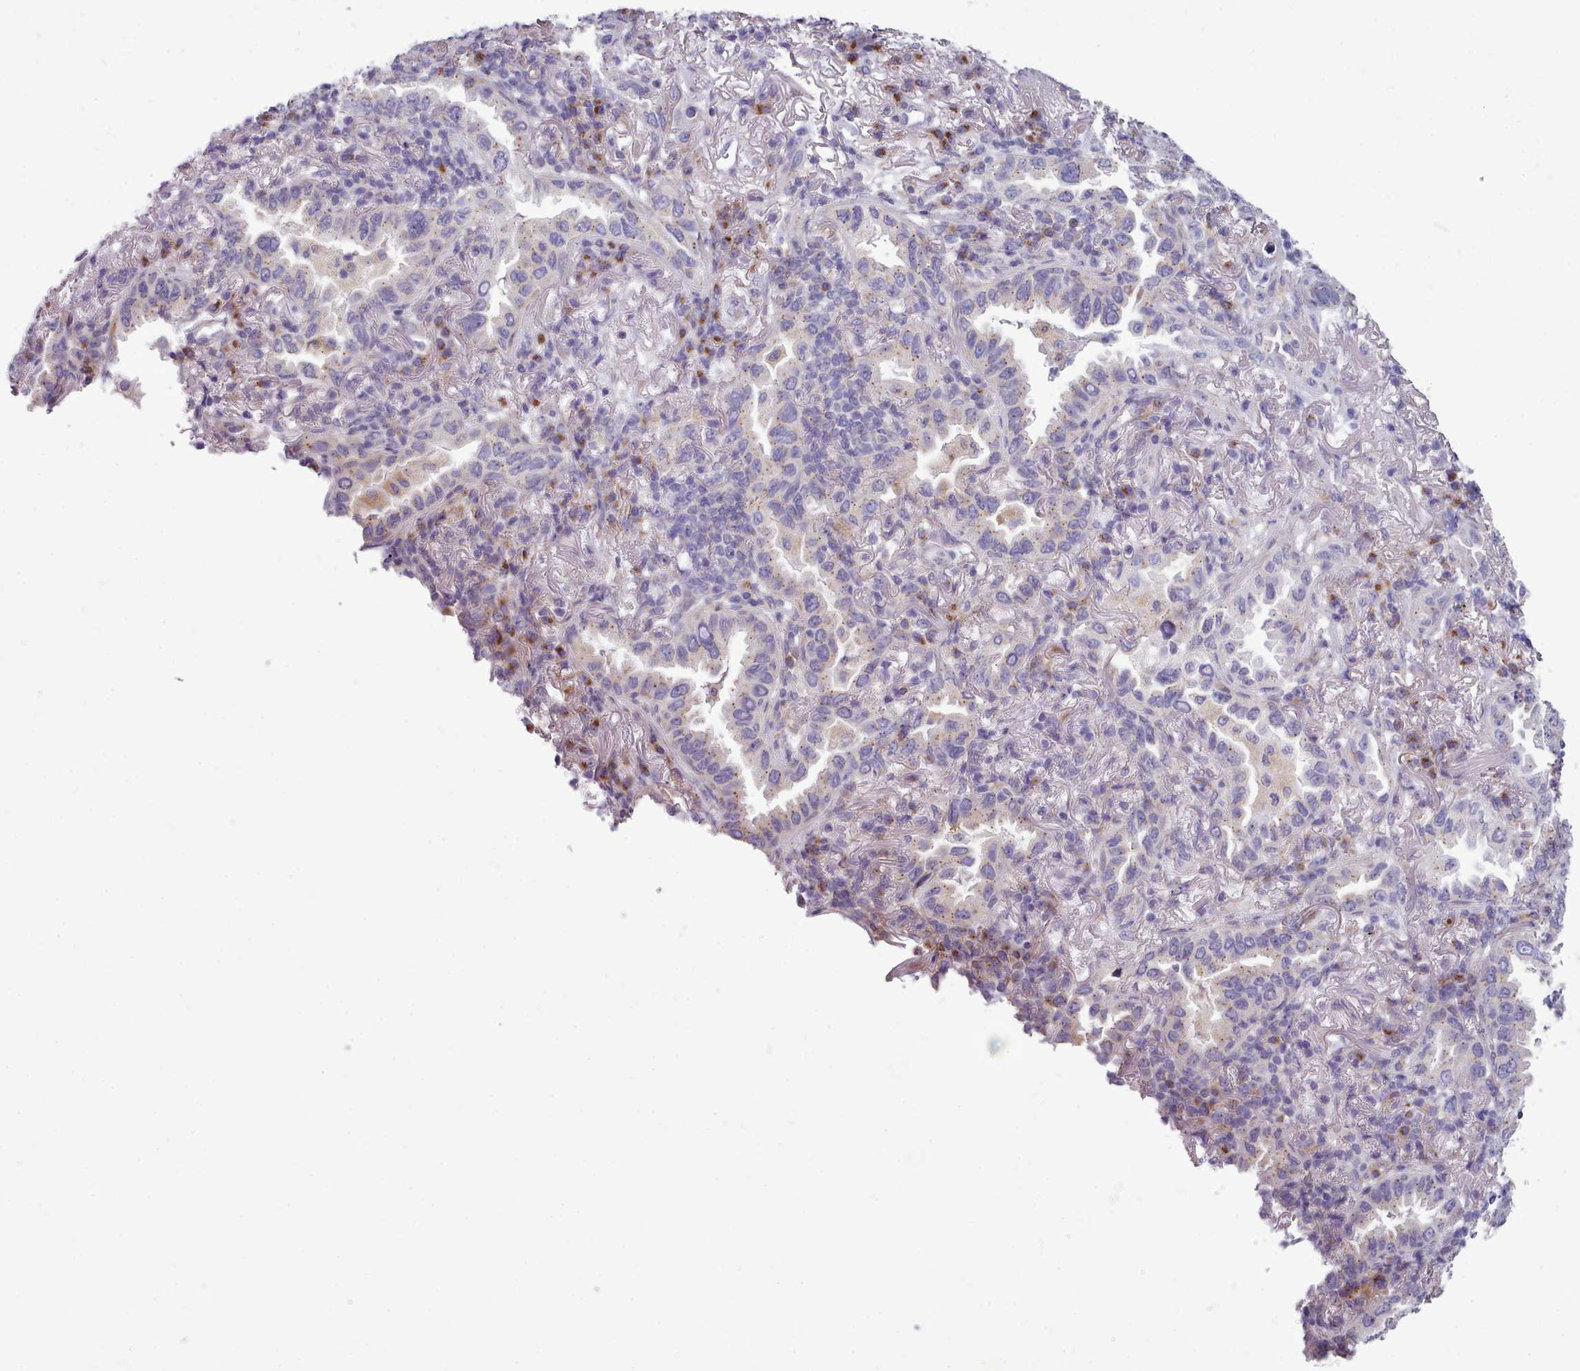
{"staining": {"intensity": "negative", "quantity": "none", "location": "none"}, "tissue": "lung cancer", "cell_type": "Tumor cells", "image_type": "cancer", "snomed": [{"axis": "morphology", "description": "Adenocarcinoma, NOS"}, {"axis": "topography", "description": "Lung"}], "caption": "Histopathology image shows no protein expression in tumor cells of lung cancer (adenocarcinoma) tissue.", "gene": "MYRFL", "patient": {"sex": "female", "age": 69}}